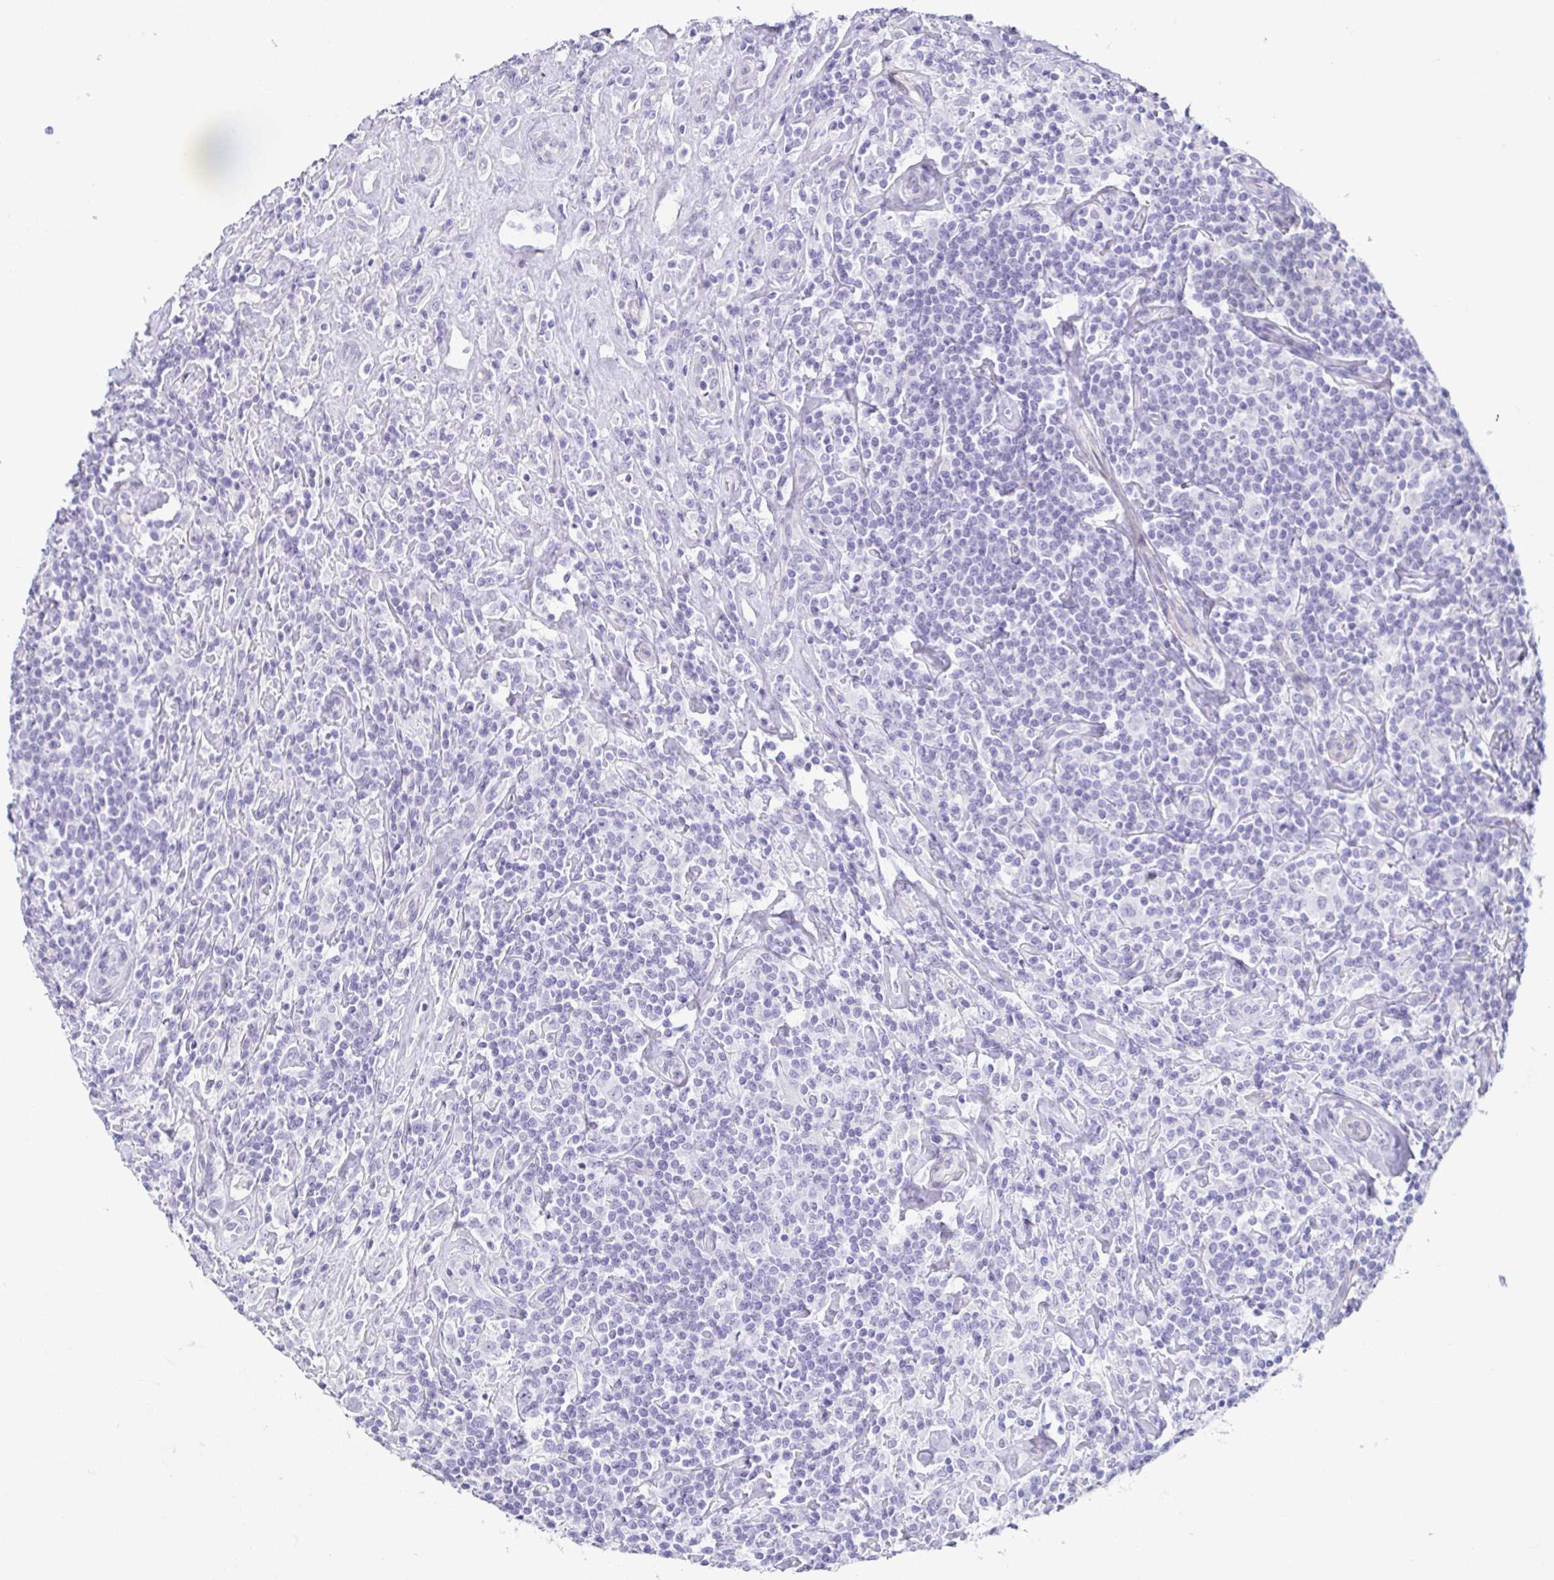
{"staining": {"intensity": "negative", "quantity": "none", "location": "none"}, "tissue": "lymphoma", "cell_type": "Tumor cells", "image_type": "cancer", "snomed": [{"axis": "morphology", "description": "Hodgkin's disease, NOS"}, {"axis": "morphology", "description": "Hodgkin's lymphoma, nodular sclerosis"}, {"axis": "topography", "description": "Lymph node"}], "caption": "Immunohistochemical staining of human Hodgkin's lymphoma, nodular sclerosis shows no significant positivity in tumor cells.", "gene": "PRR4", "patient": {"sex": "female", "age": 10}}